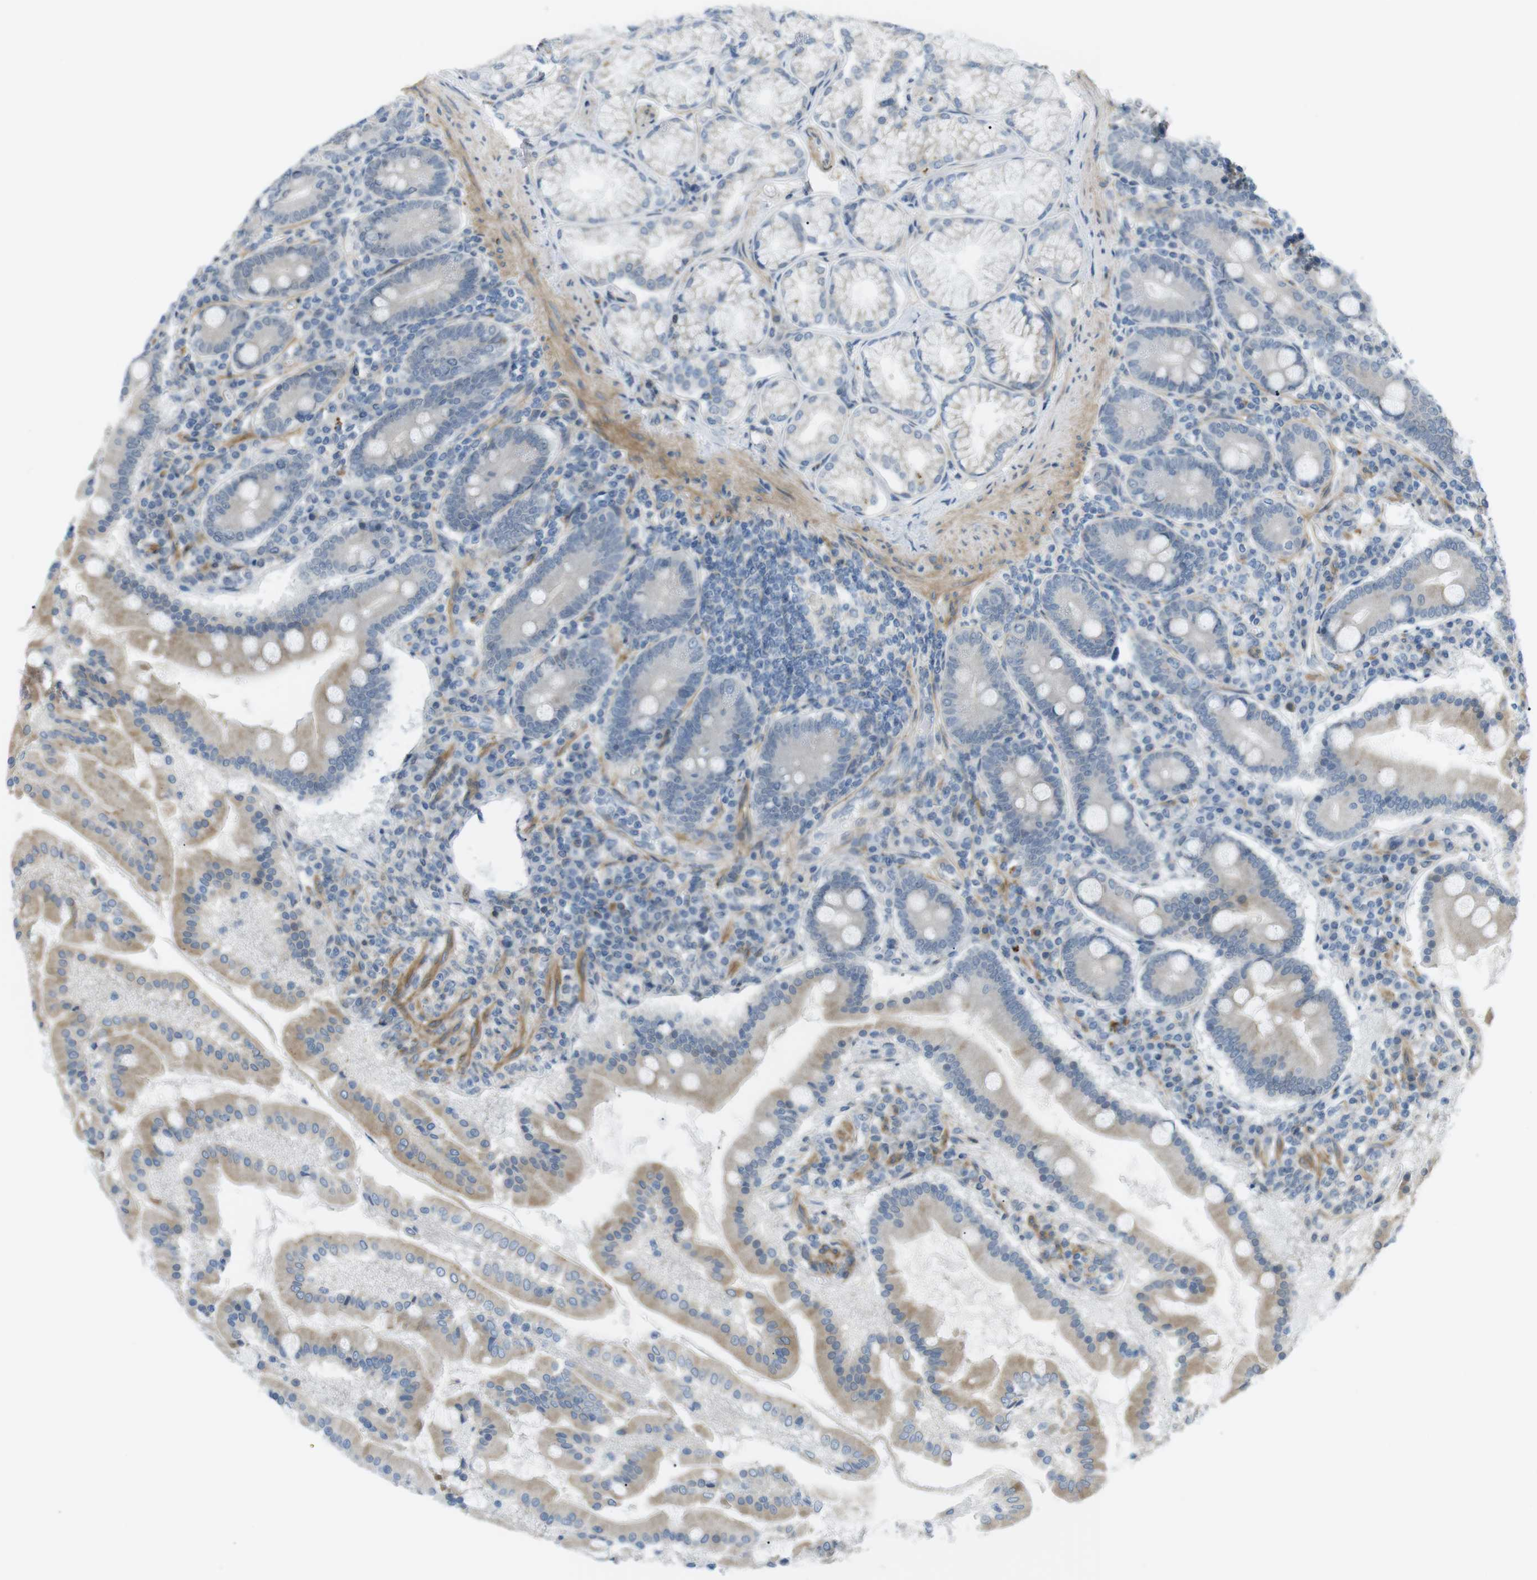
{"staining": {"intensity": "moderate", "quantity": ">75%", "location": "cytoplasmic/membranous"}, "tissue": "duodenum", "cell_type": "Glandular cells", "image_type": "normal", "snomed": [{"axis": "morphology", "description": "Normal tissue, NOS"}, {"axis": "topography", "description": "Duodenum"}], "caption": "IHC (DAB) staining of unremarkable duodenum demonstrates moderate cytoplasmic/membranous protein expression in about >75% of glandular cells. The staining was performed using DAB to visualize the protein expression in brown, while the nuclei were stained in blue with hematoxylin (Magnification: 20x).", "gene": "KANK2", "patient": {"sex": "male", "age": 50}}